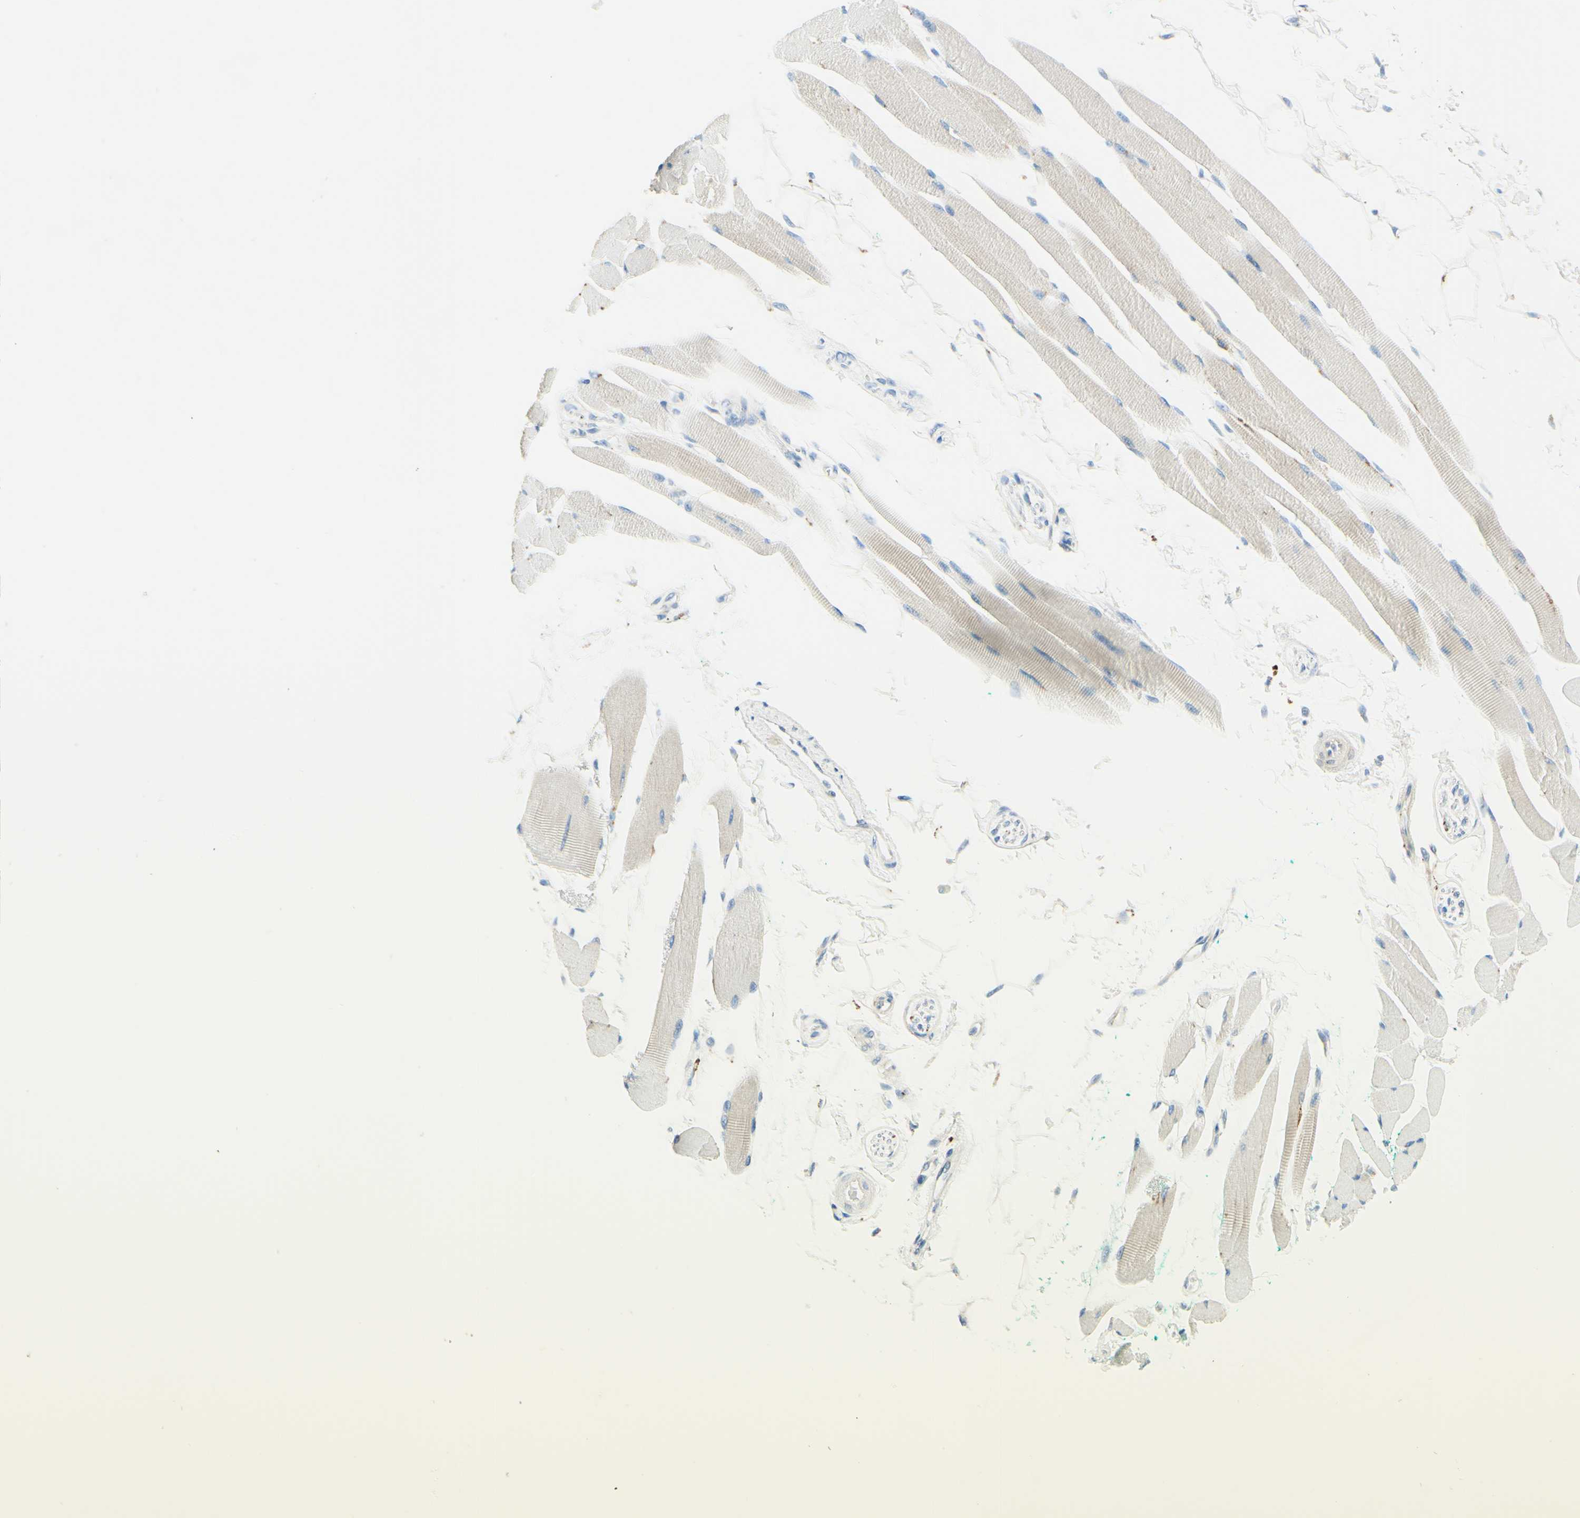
{"staining": {"intensity": "strong", "quantity": "<25%", "location": "cytoplasmic/membranous"}, "tissue": "skeletal muscle", "cell_type": "Myocytes", "image_type": "normal", "snomed": [{"axis": "morphology", "description": "Normal tissue, NOS"}, {"axis": "topography", "description": "Skeletal muscle"}, {"axis": "topography", "description": "Oral tissue"}, {"axis": "topography", "description": "Peripheral nerve tissue"}], "caption": "Strong cytoplasmic/membranous staining is appreciated in approximately <25% of myocytes in benign skeletal muscle. (Brightfield microscopy of DAB IHC at high magnification).", "gene": "ARMC10", "patient": {"sex": "female", "age": 84}}